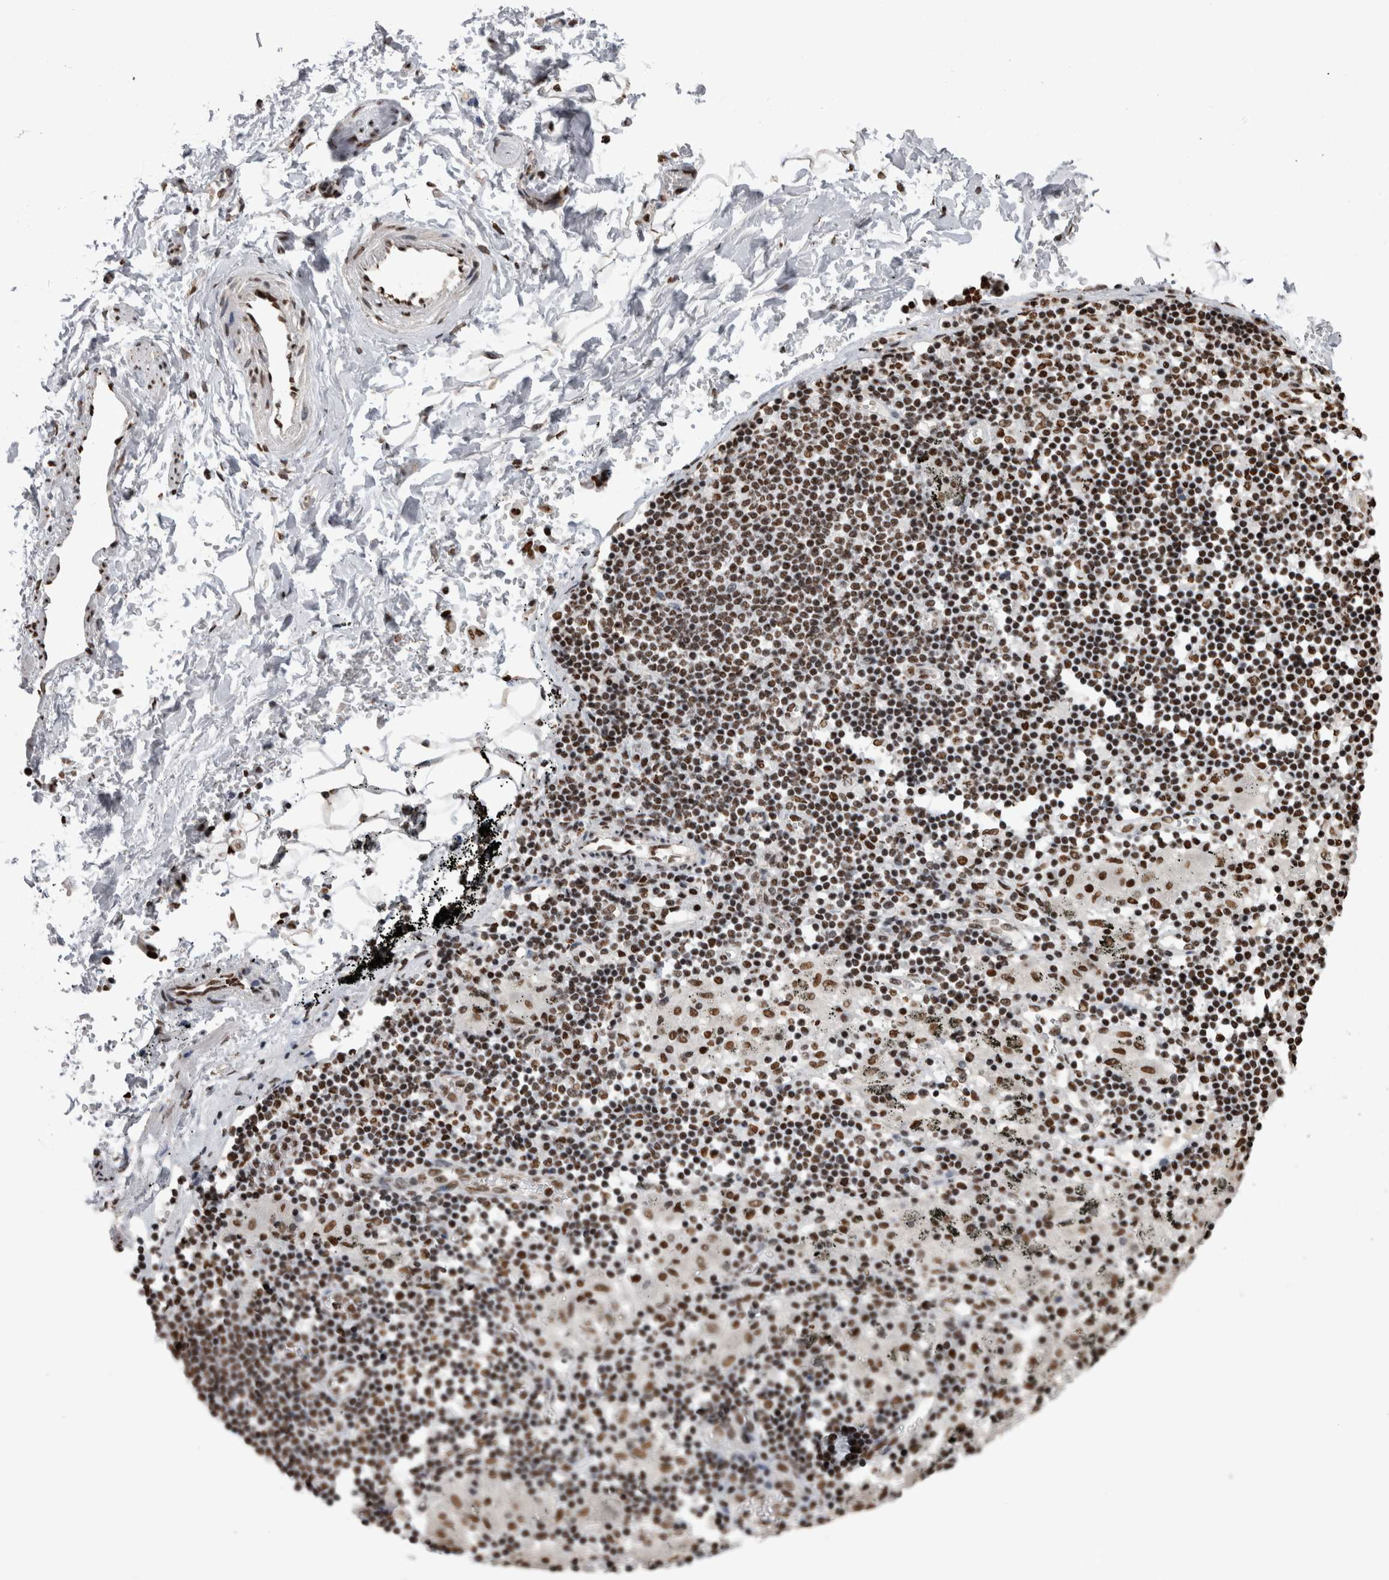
{"staining": {"intensity": "strong", "quantity": ">75%", "location": "nuclear"}, "tissue": "adipose tissue", "cell_type": "Adipocytes", "image_type": "normal", "snomed": [{"axis": "morphology", "description": "Normal tissue, NOS"}, {"axis": "topography", "description": "Cartilage tissue"}, {"axis": "topography", "description": "Lung"}], "caption": "High-magnification brightfield microscopy of unremarkable adipose tissue stained with DAB (brown) and counterstained with hematoxylin (blue). adipocytes exhibit strong nuclear expression is identified in approximately>75% of cells.", "gene": "HNRNPM", "patient": {"sex": "female", "age": 77}}